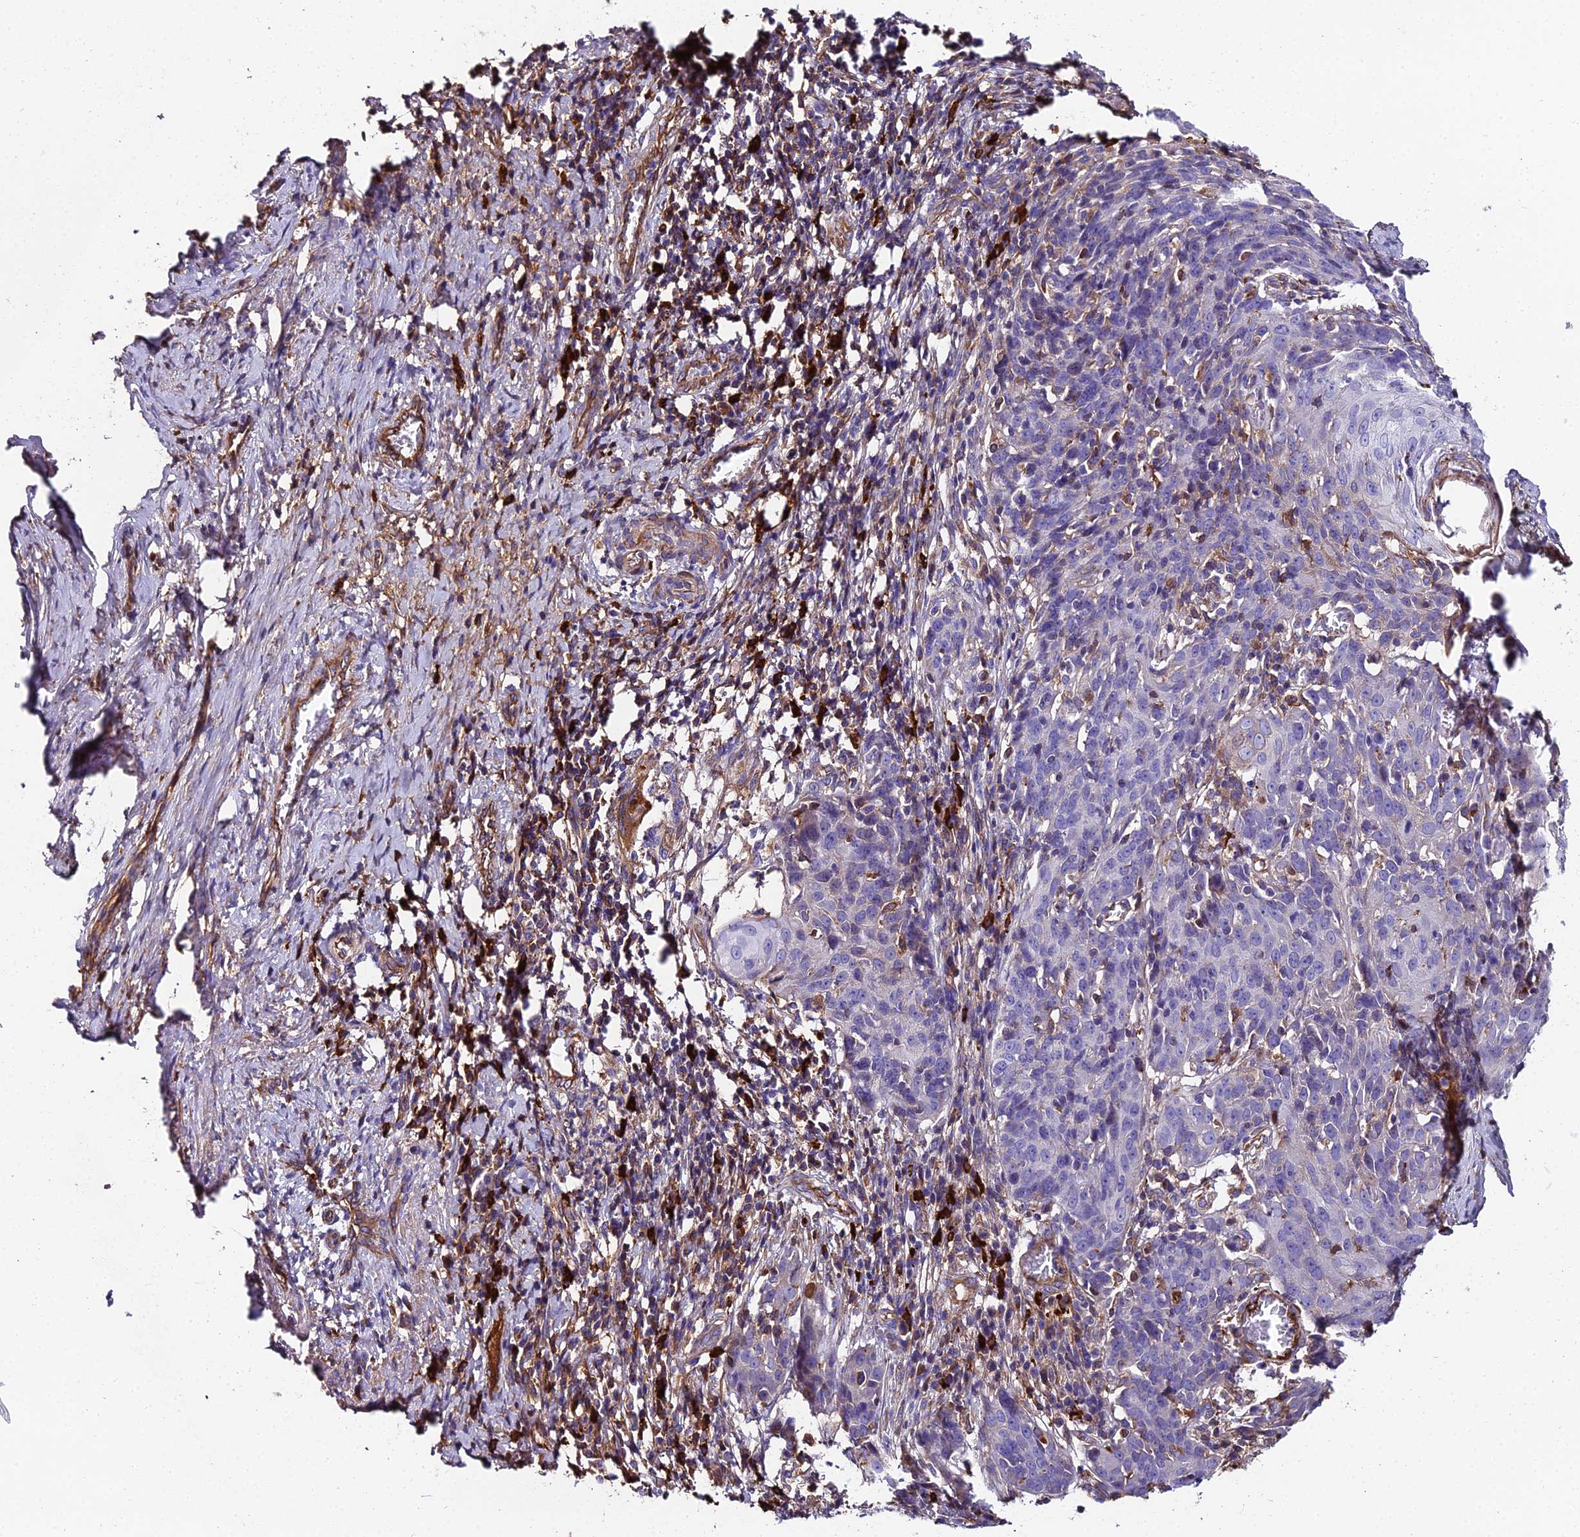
{"staining": {"intensity": "negative", "quantity": "none", "location": "none"}, "tissue": "cervical cancer", "cell_type": "Tumor cells", "image_type": "cancer", "snomed": [{"axis": "morphology", "description": "Squamous cell carcinoma, NOS"}, {"axis": "topography", "description": "Cervix"}], "caption": "DAB immunohistochemical staining of human squamous cell carcinoma (cervical) exhibits no significant expression in tumor cells.", "gene": "BEX4", "patient": {"sex": "female", "age": 50}}